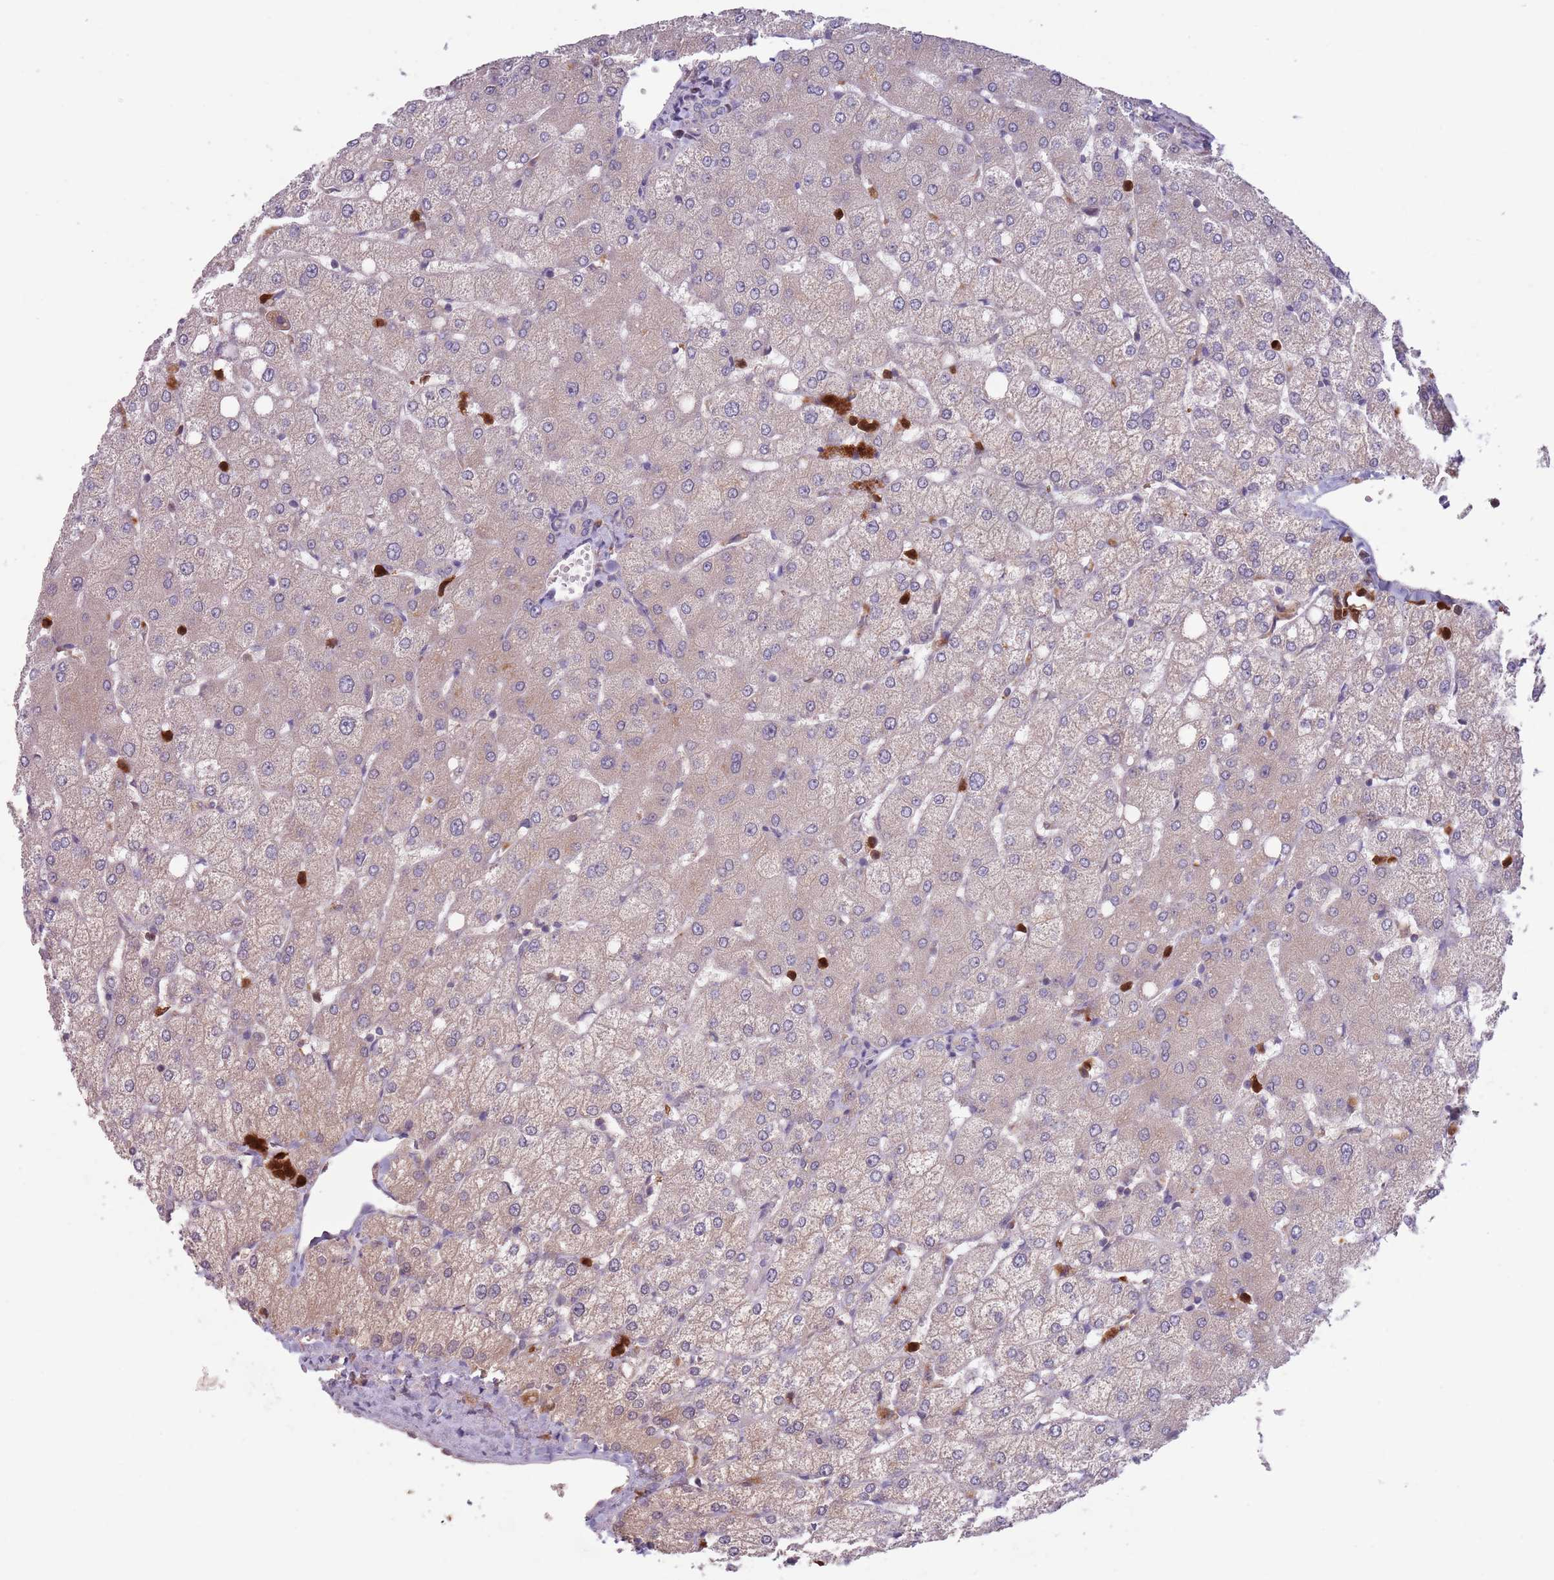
{"staining": {"intensity": "negative", "quantity": "none", "location": "none"}, "tissue": "liver", "cell_type": "Cholangiocytes", "image_type": "normal", "snomed": [{"axis": "morphology", "description": "Normal tissue, NOS"}, {"axis": "topography", "description": "Liver"}], "caption": "The immunohistochemistry (IHC) image has no significant expression in cholangiocytes of liver. Brightfield microscopy of IHC stained with DAB (3,3'-diaminobenzidine) (brown) and hematoxylin (blue), captured at high magnification.", "gene": "TYW1B", "patient": {"sex": "female", "age": 54}}